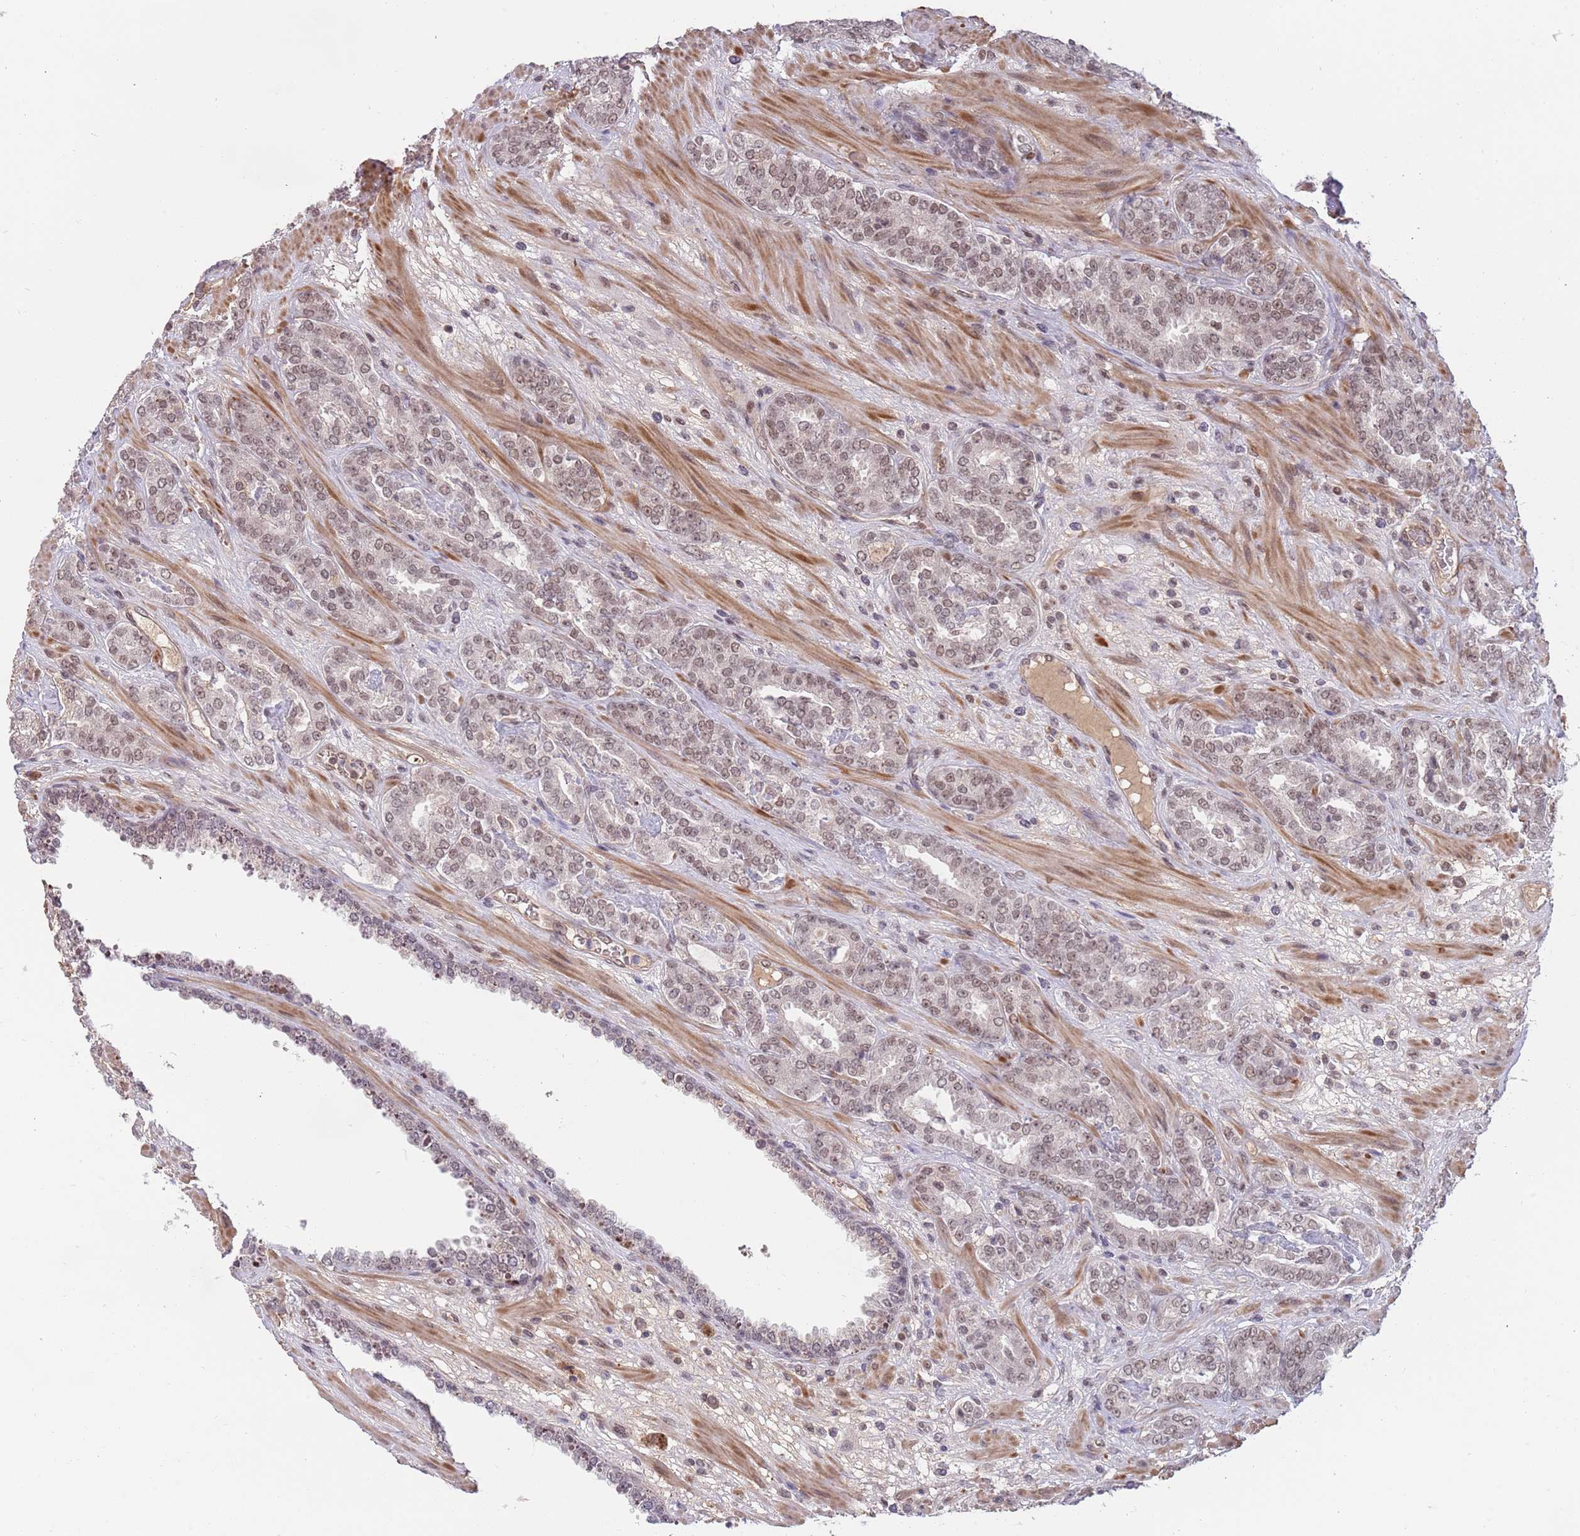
{"staining": {"intensity": "weak", "quantity": "25%-75%", "location": "nuclear"}, "tissue": "prostate cancer", "cell_type": "Tumor cells", "image_type": "cancer", "snomed": [{"axis": "morphology", "description": "Adenocarcinoma, High grade"}, {"axis": "topography", "description": "Prostate"}], "caption": "Human prostate adenocarcinoma (high-grade) stained with a protein marker exhibits weak staining in tumor cells.", "gene": "ZBTB7A", "patient": {"sex": "male", "age": 71}}